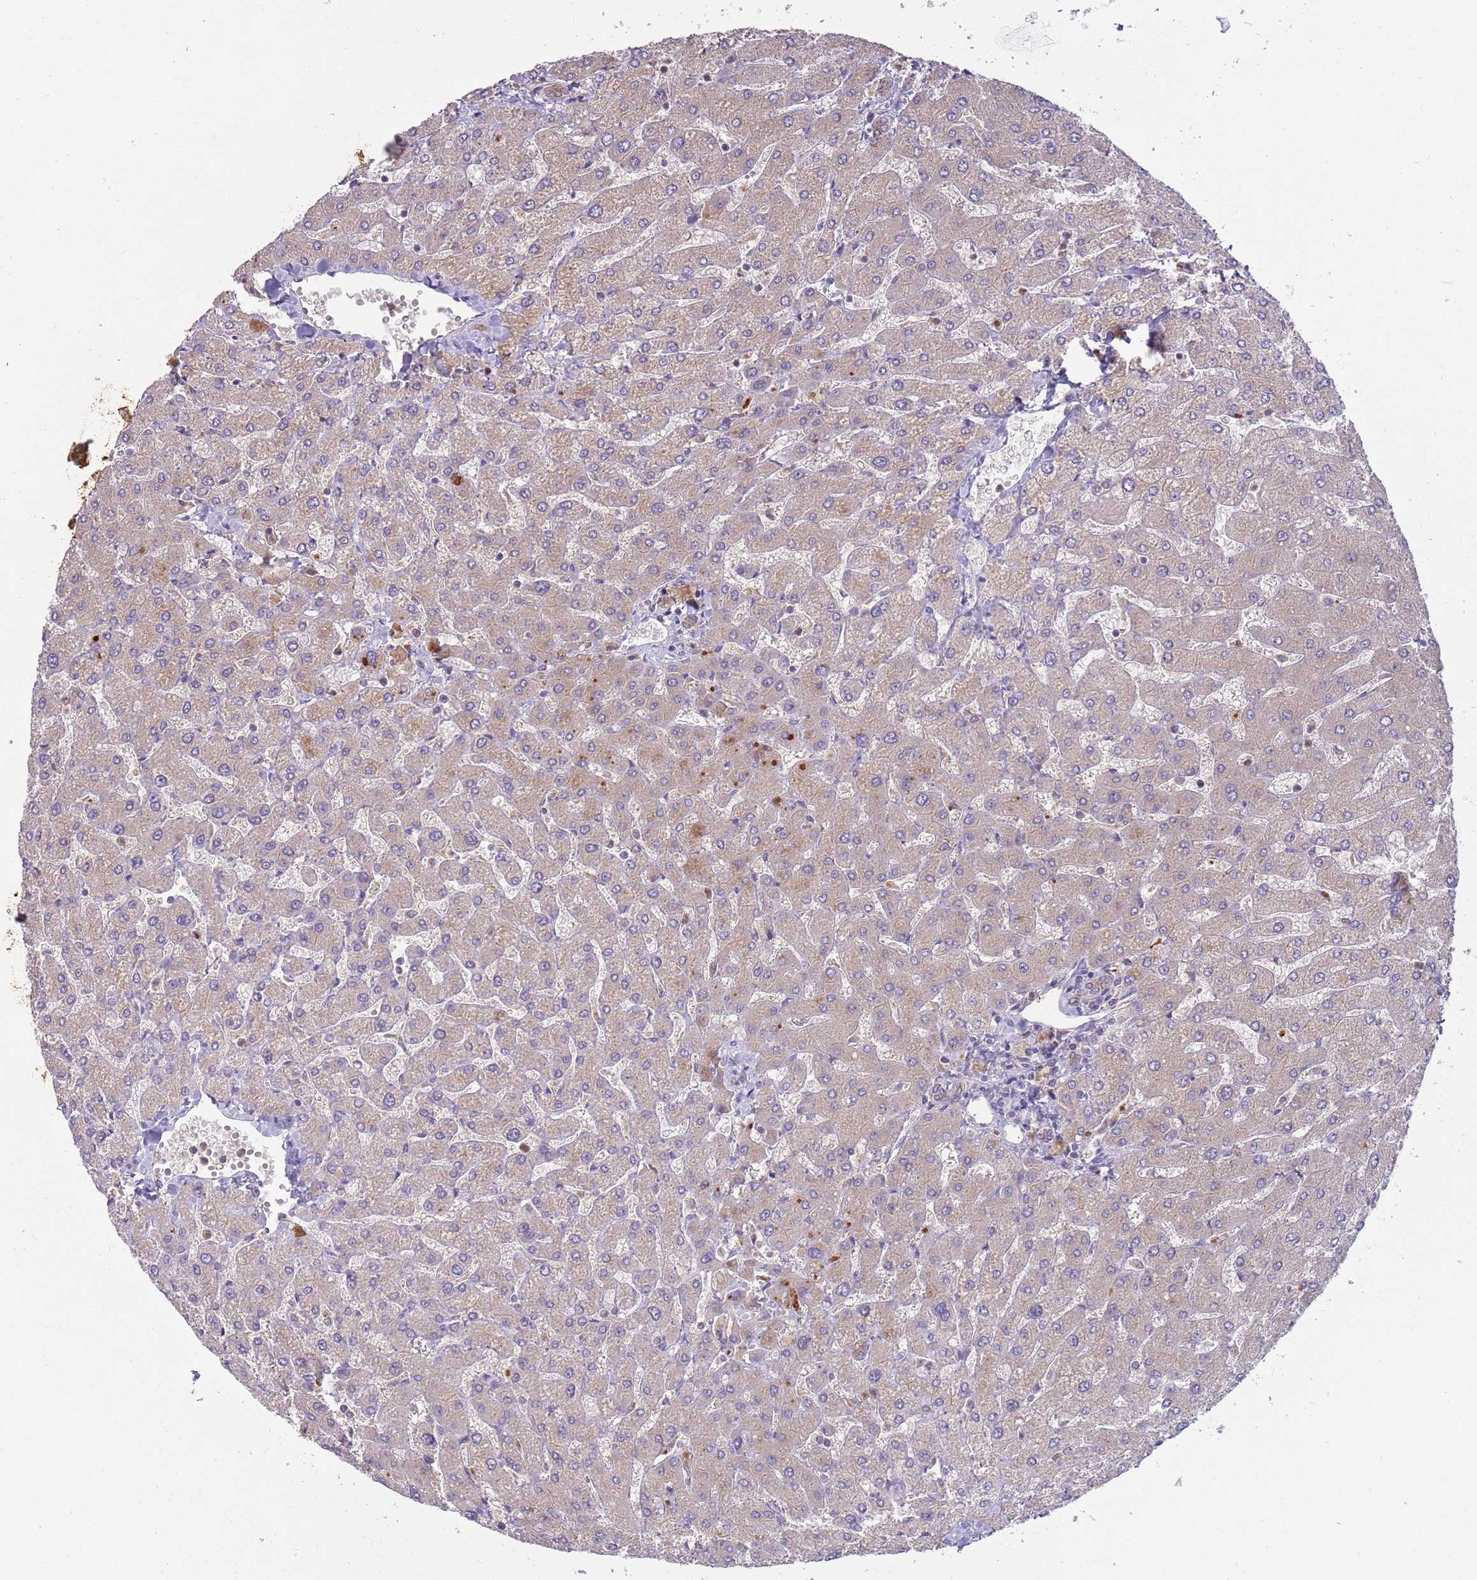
{"staining": {"intensity": "moderate", "quantity": "<25%", "location": "cytoplasmic/membranous"}, "tissue": "liver", "cell_type": "Cholangiocytes", "image_type": "normal", "snomed": [{"axis": "morphology", "description": "Normal tissue, NOS"}, {"axis": "topography", "description": "Liver"}], "caption": "Protein expression analysis of unremarkable liver exhibits moderate cytoplasmic/membranous staining in about <25% of cholangiocytes.", "gene": "NBPF4", "patient": {"sex": "male", "age": 55}}